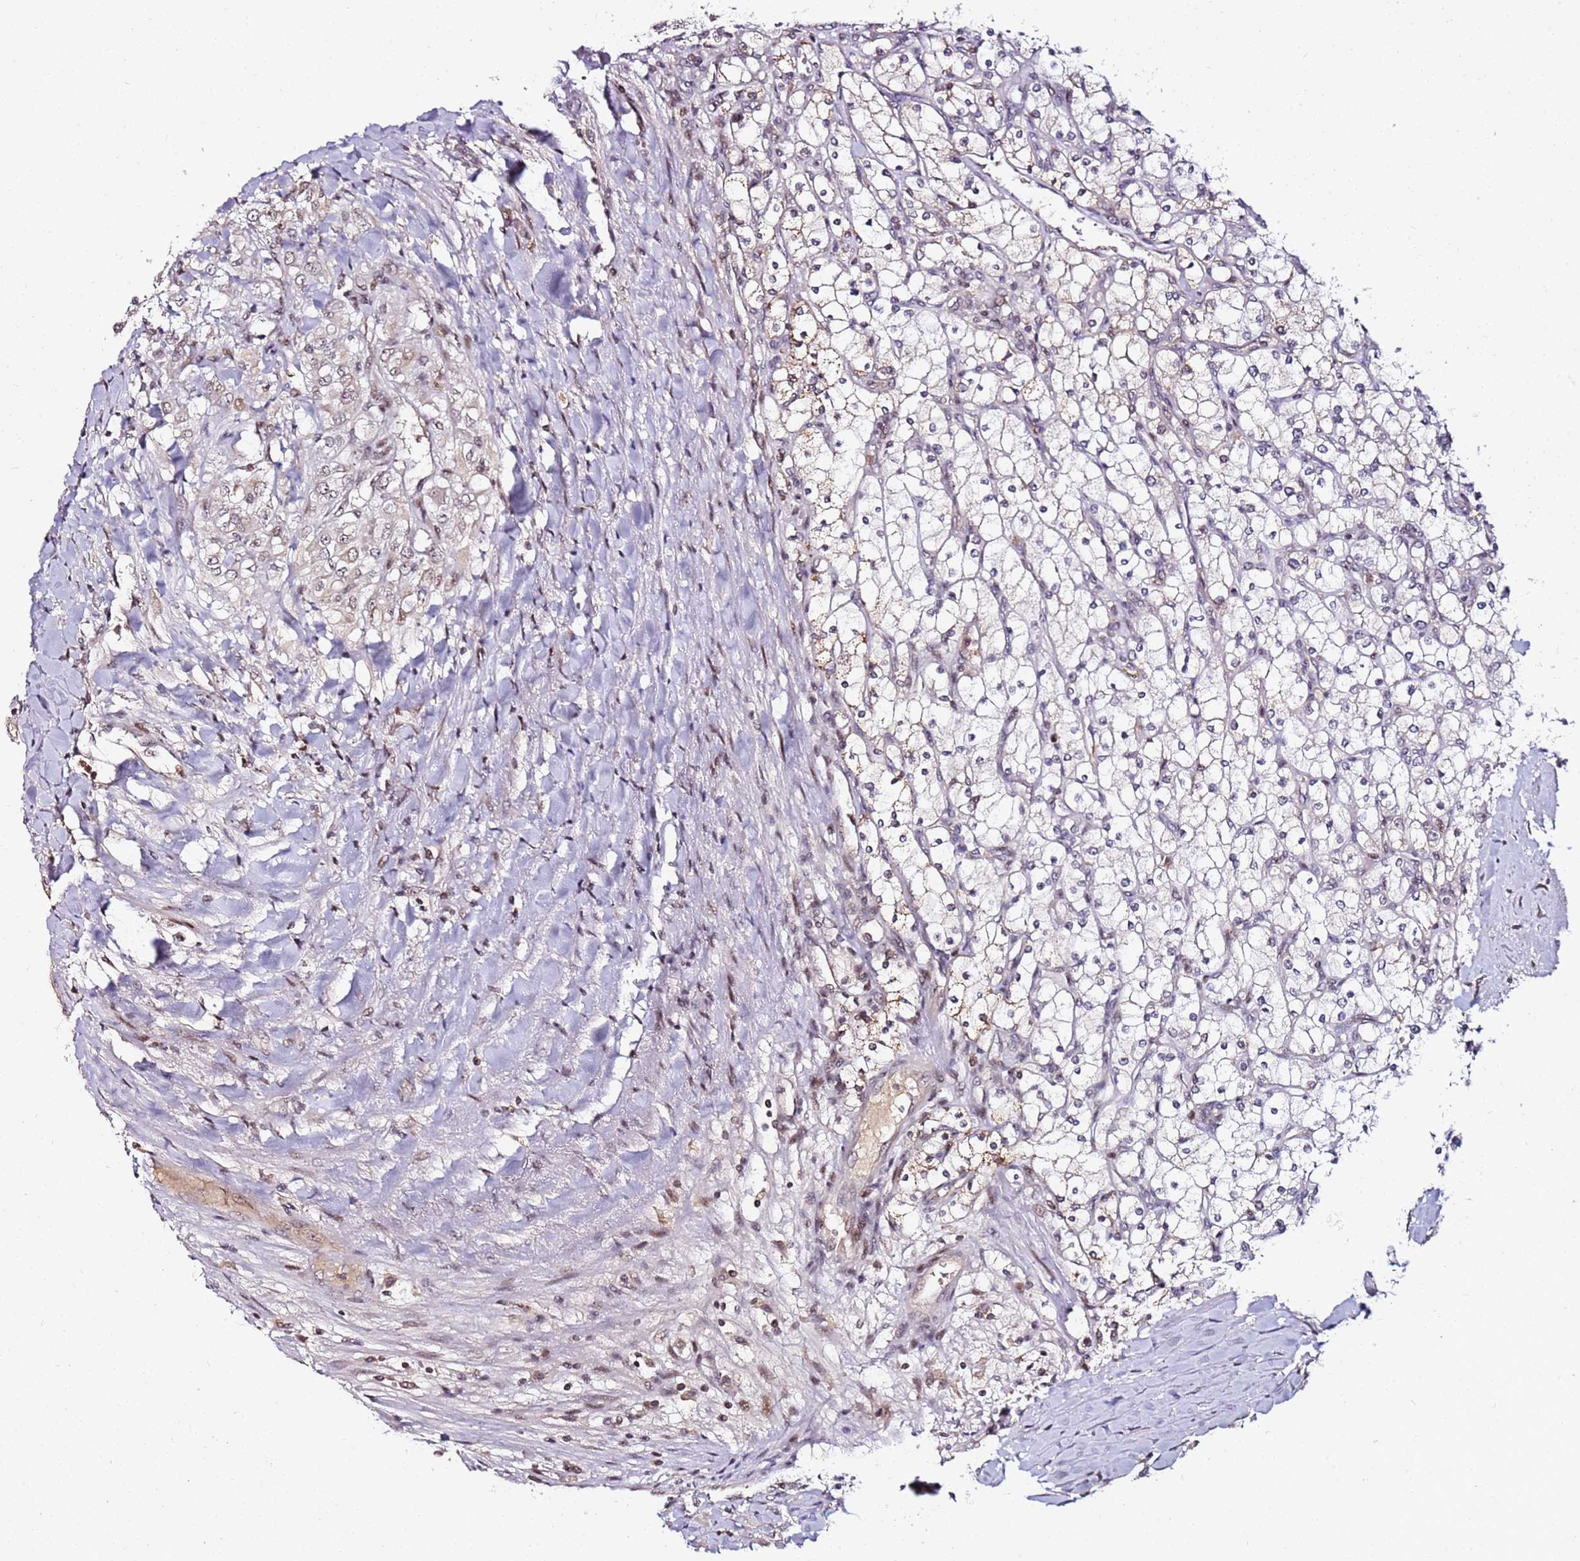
{"staining": {"intensity": "weak", "quantity": "<25%", "location": "nuclear"}, "tissue": "renal cancer", "cell_type": "Tumor cells", "image_type": "cancer", "snomed": [{"axis": "morphology", "description": "Adenocarcinoma, NOS"}, {"axis": "topography", "description": "Kidney"}], "caption": "Renal cancer (adenocarcinoma) was stained to show a protein in brown. There is no significant positivity in tumor cells.", "gene": "FCF1", "patient": {"sex": "male", "age": 80}}